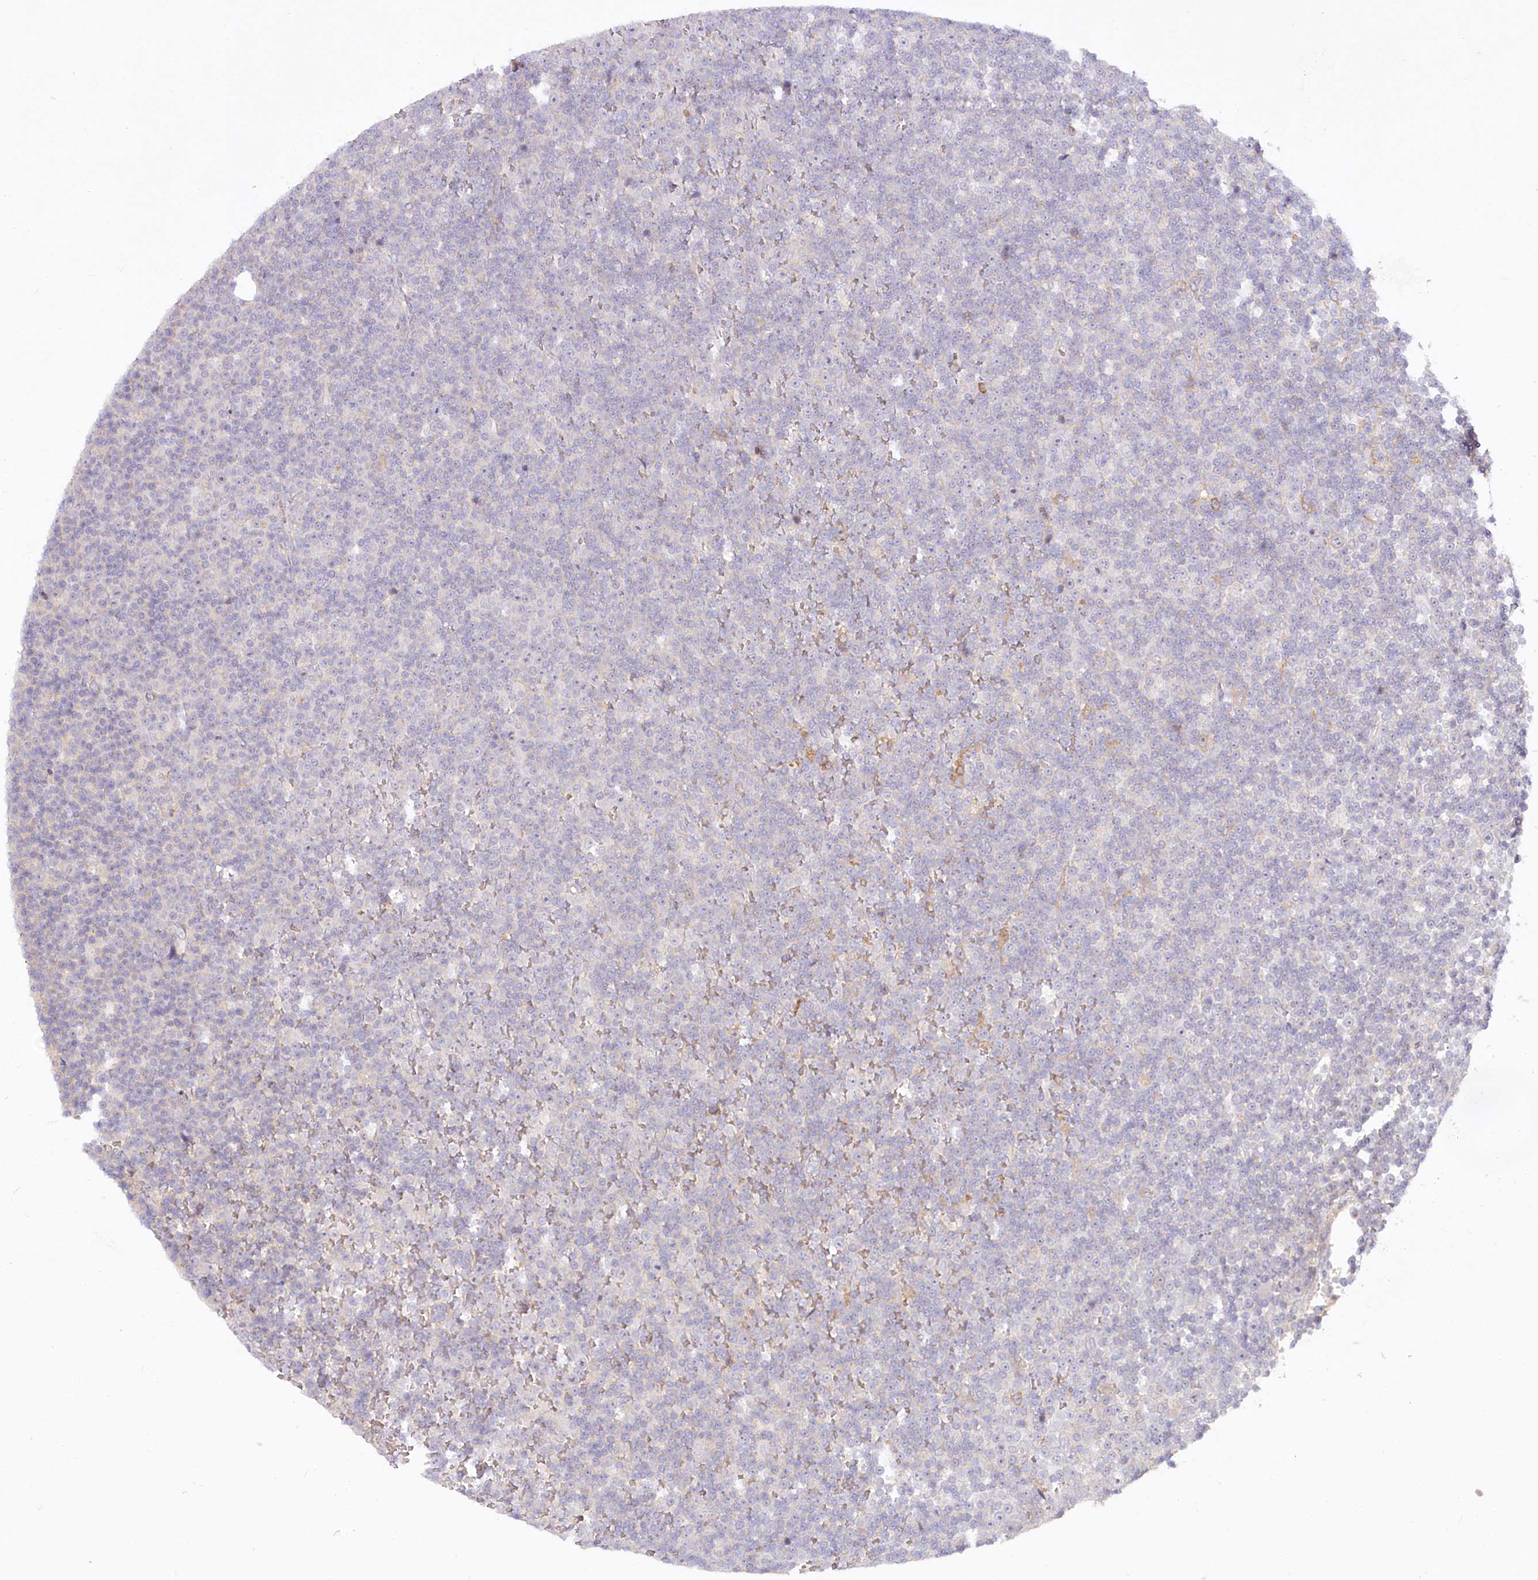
{"staining": {"intensity": "negative", "quantity": "none", "location": "none"}, "tissue": "lymphoma", "cell_type": "Tumor cells", "image_type": "cancer", "snomed": [{"axis": "morphology", "description": "Malignant lymphoma, non-Hodgkin's type, Low grade"}, {"axis": "topography", "description": "Lymph node"}], "caption": "DAB immunohistochemical staining of lymphoma exhibits no significant positivity in tumor cells. (DAB (3,3'-diaminobenzidine) IHC with hematoxylin counter stain).", "gene": "EFHC2", "patient": {"sex": "female", "age": 67}}